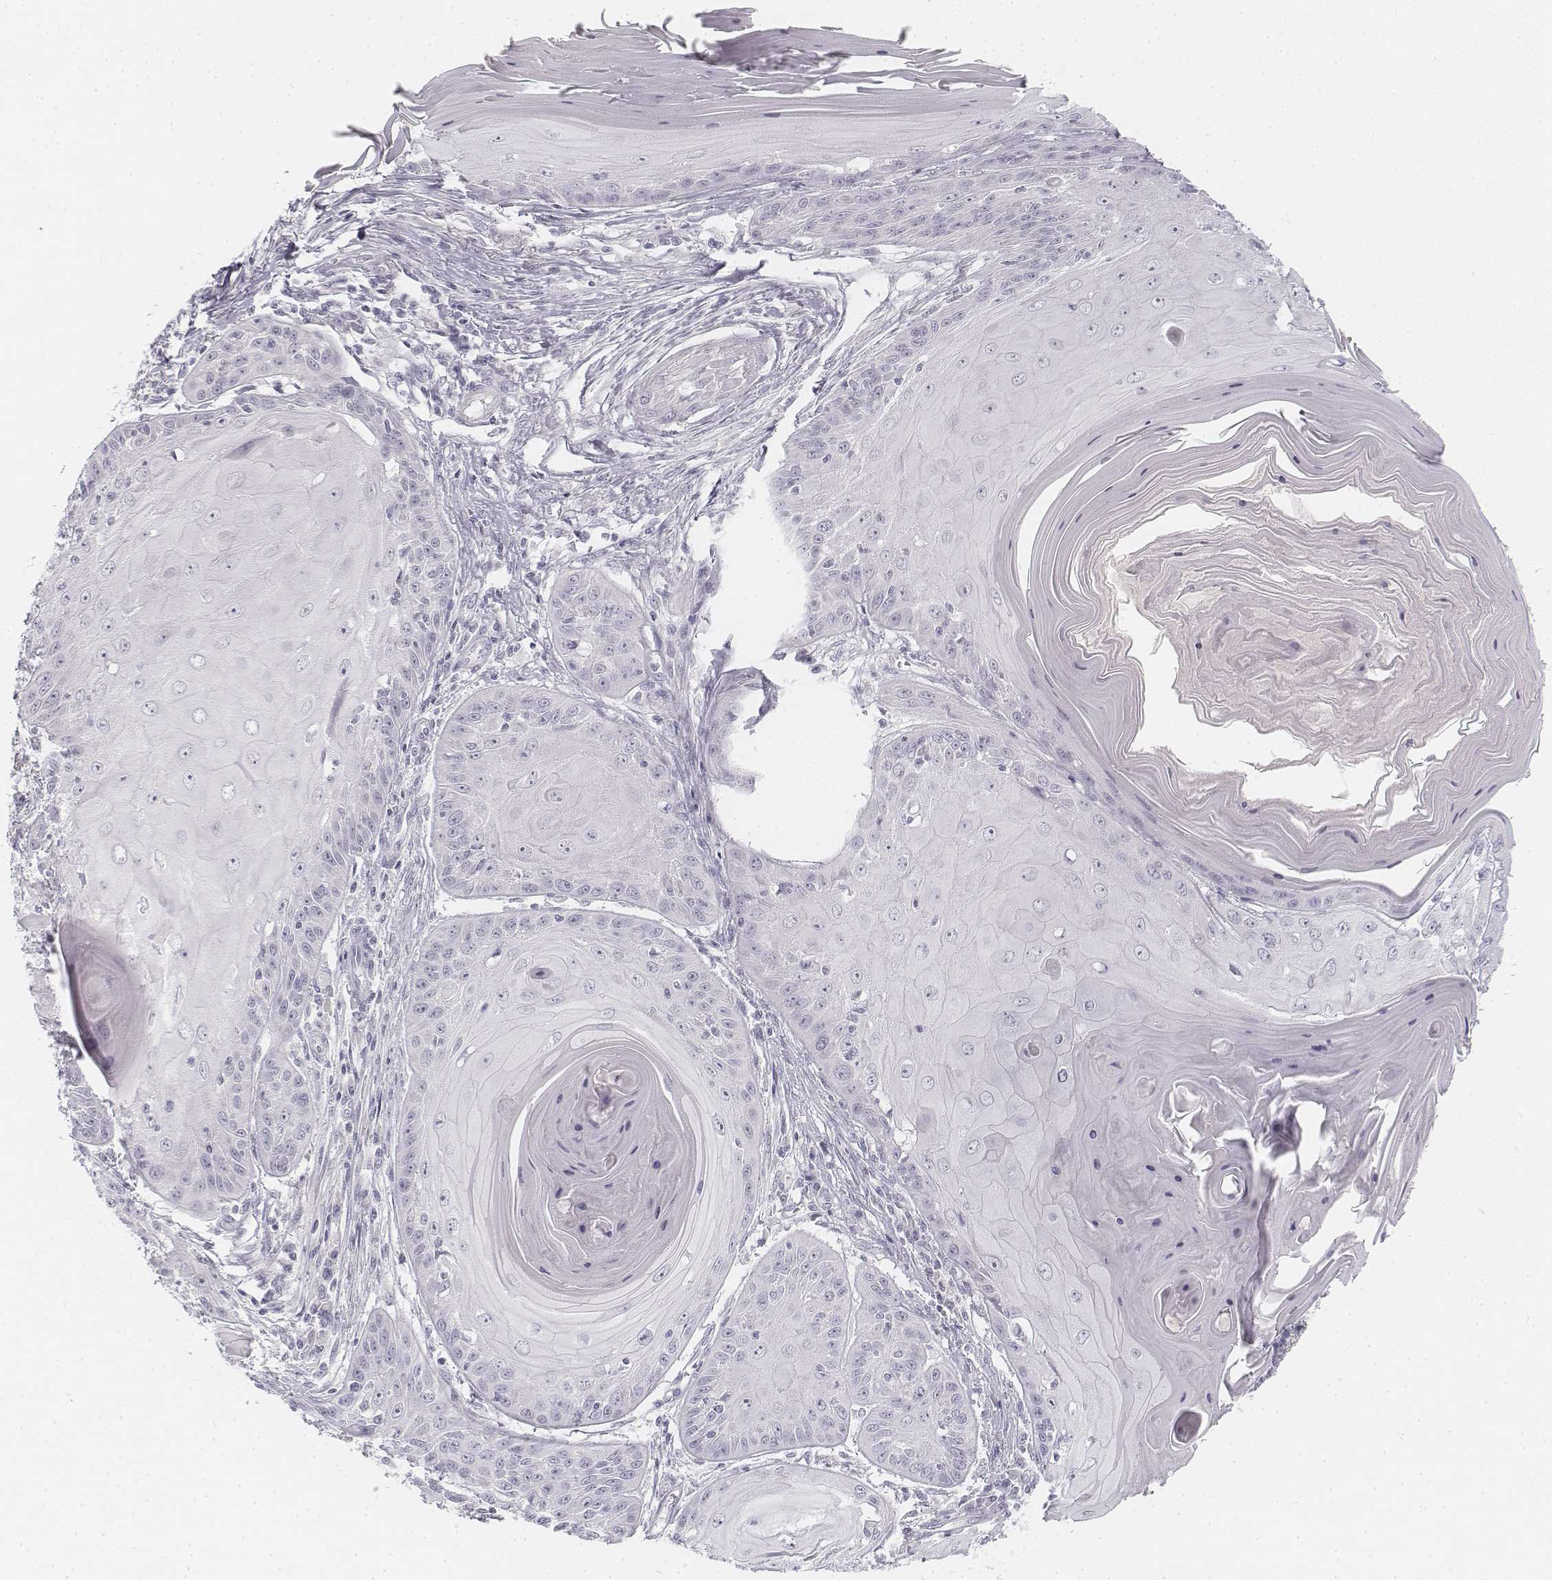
{"staining": {"intensity": "negative", "quantity": "none", "location": "none"}, "tissue": "skin cancer", "cell_type": "Tumor cells", "image_type": "cancer", "snomed": [{"axis": "morphology", "description": "Squamous cell carcinoma, NOS"}, {"axis": "topography", "description": "Skin"}, {"axis": "topography", "description": "Vulva"}], "caption": "An immunohistochemistry histopathology image of skin squamous cell carcinoma is shown. There is no staining in tumor cells of skin squamous cell carcinoma.", "gene": "KRT25", "patient": {"sex": "female", "age": 85}}